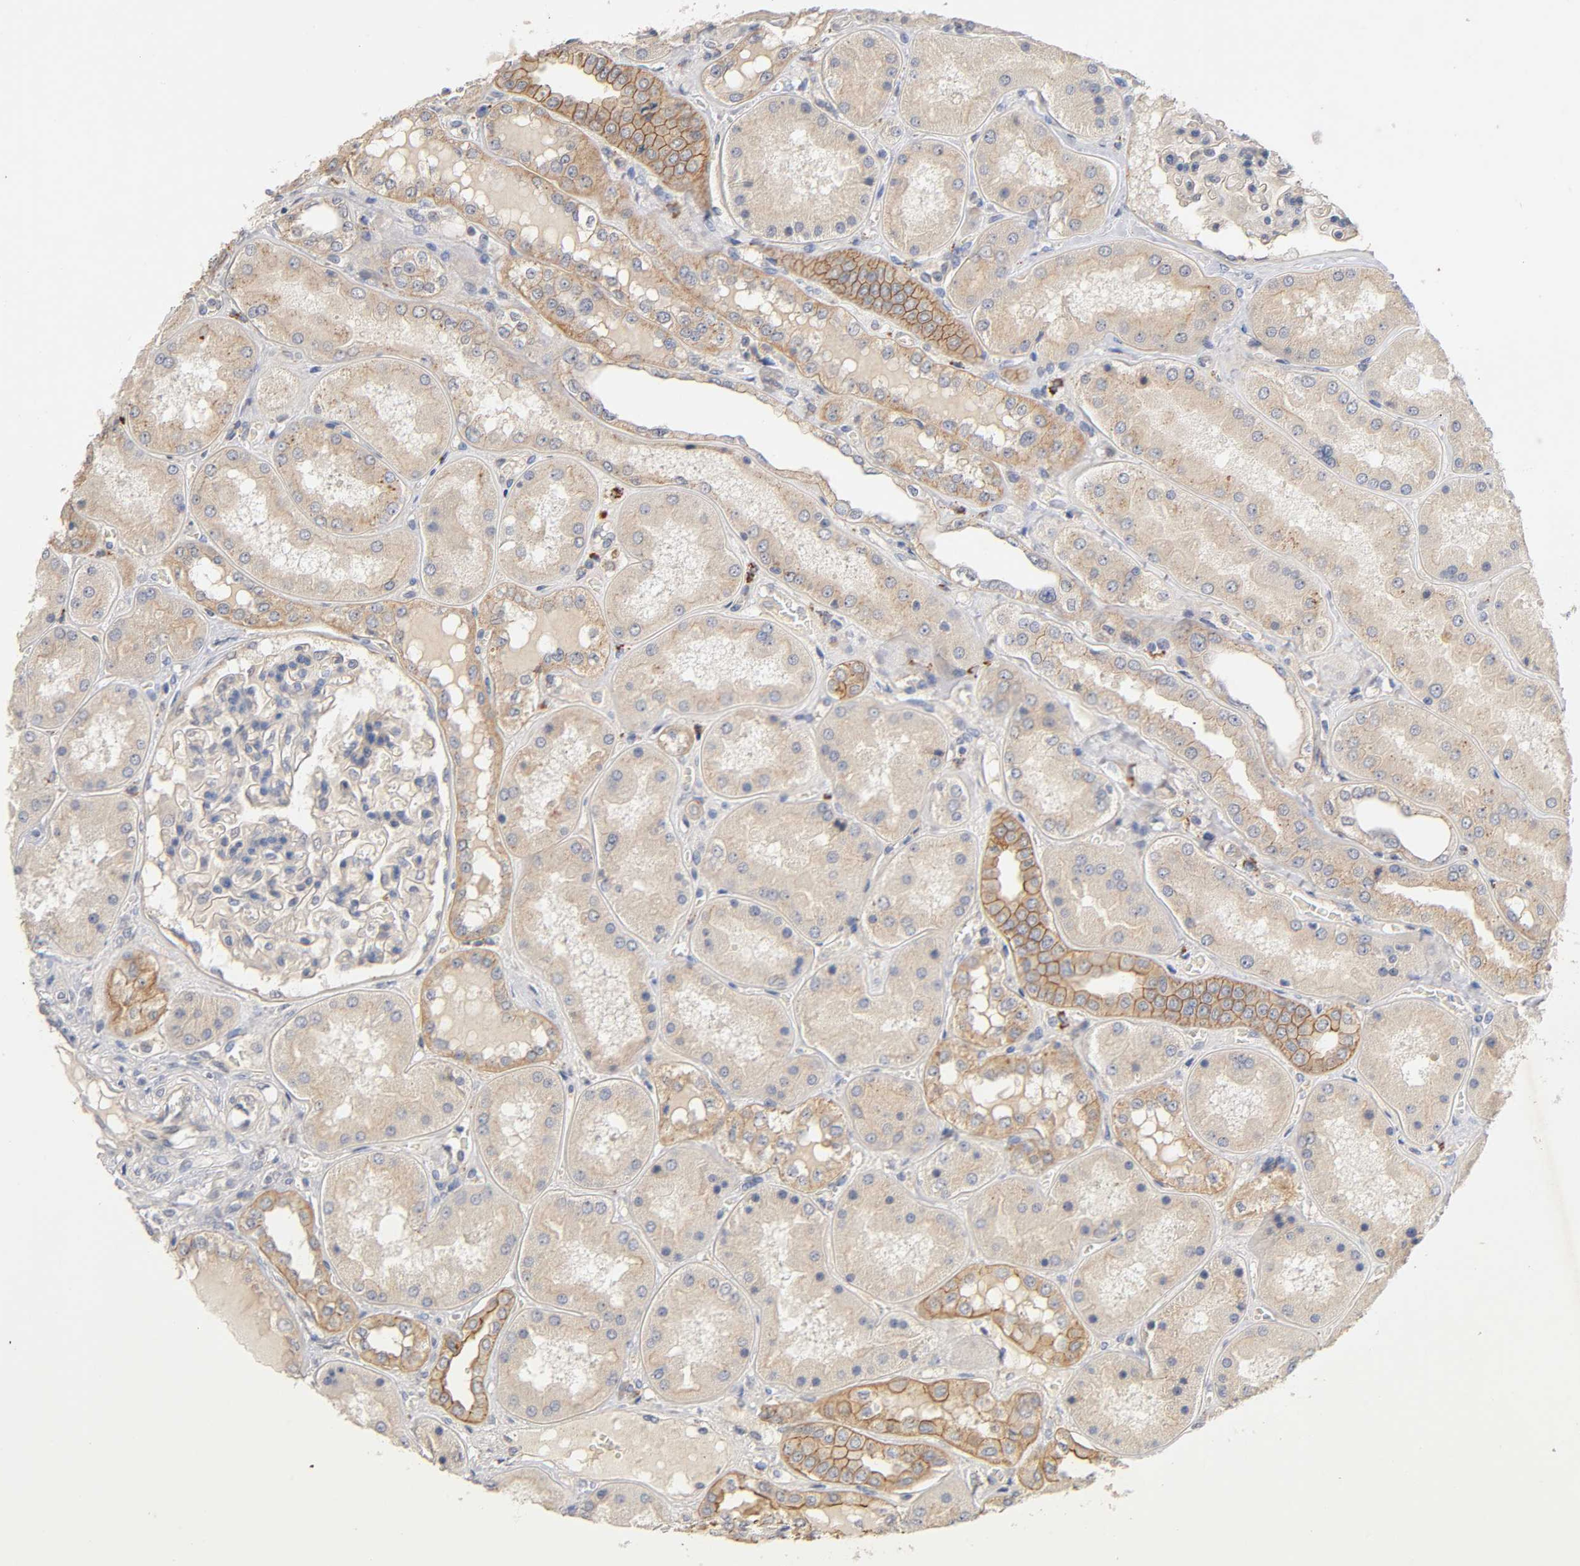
{"staining": {"intensity": "weak", "quantity": ">75%", "location": "cytoplasmic/membranous"}, "tissue": "kidney", "cell_type": "Cells in glomeruli", "image_type": "normal", "snomed": [{"axis": "morphology", "description": "Normal tissue, NOS"}, {"axis": "topography", "description": "Kidney"}], "caption": "About >75% of cells in glomeruli in normal human kidney reveal weak cytoplasmic/membranous protein positivity as visualized by brown immunohistochemical staining.", "gene": "PDZD11", "patient": {"sex": "female", "age": 56}}